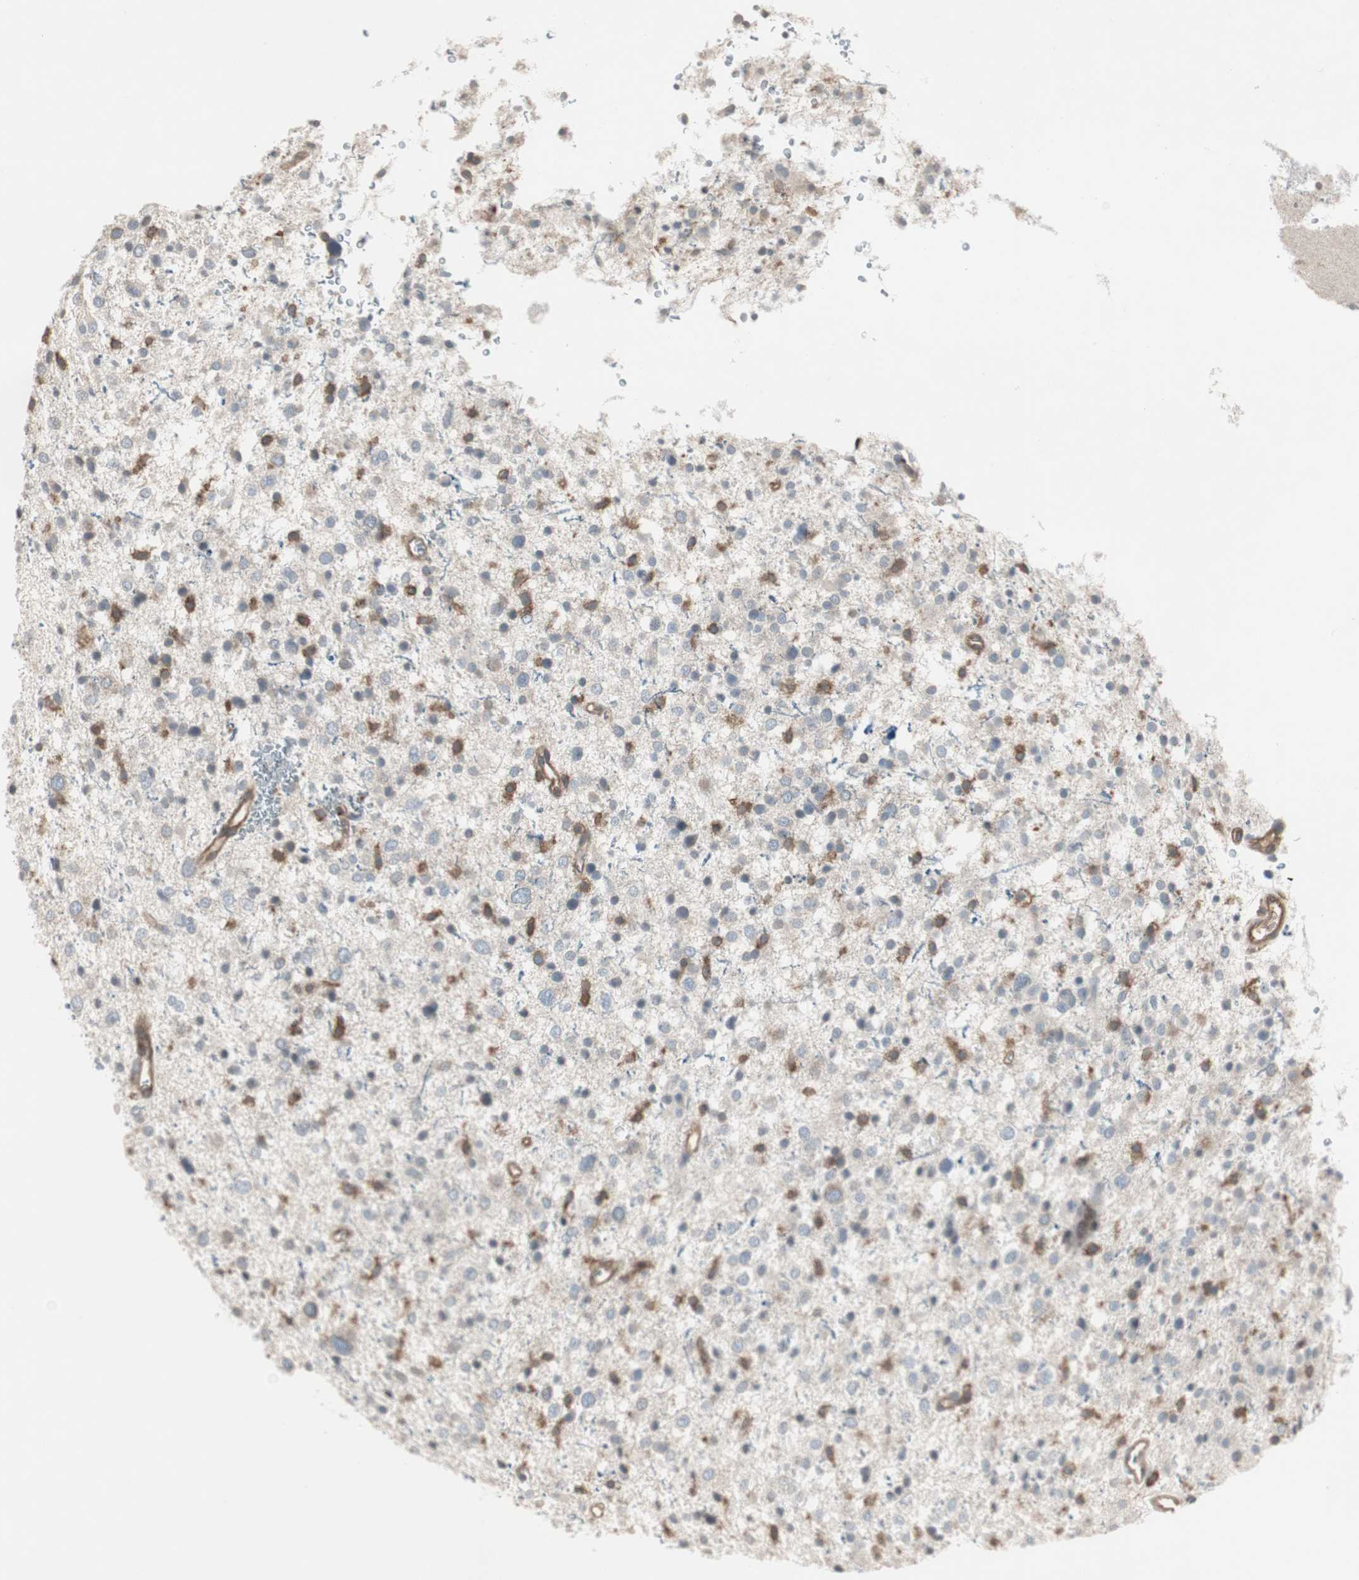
{"staining": {"intensity": "weak", "quantity": "<25%", "location": "cytoplasmic/membranous"}, "tissue": "glioma", "cell_type": "Tumor cells", "image_type": "cancer", "snomed": [{"axis": "morphology", "description": "Glioma, malignant, Low grade"}, {"axis": "topography", "description": "Brain"}], "caption": "Human low-grade glioma (malignant) stained for a protein using IHC displays no positivity in tumor cells.", "gene": "ARHGEF1", "patient": {"sex": "female", "age": 37}}